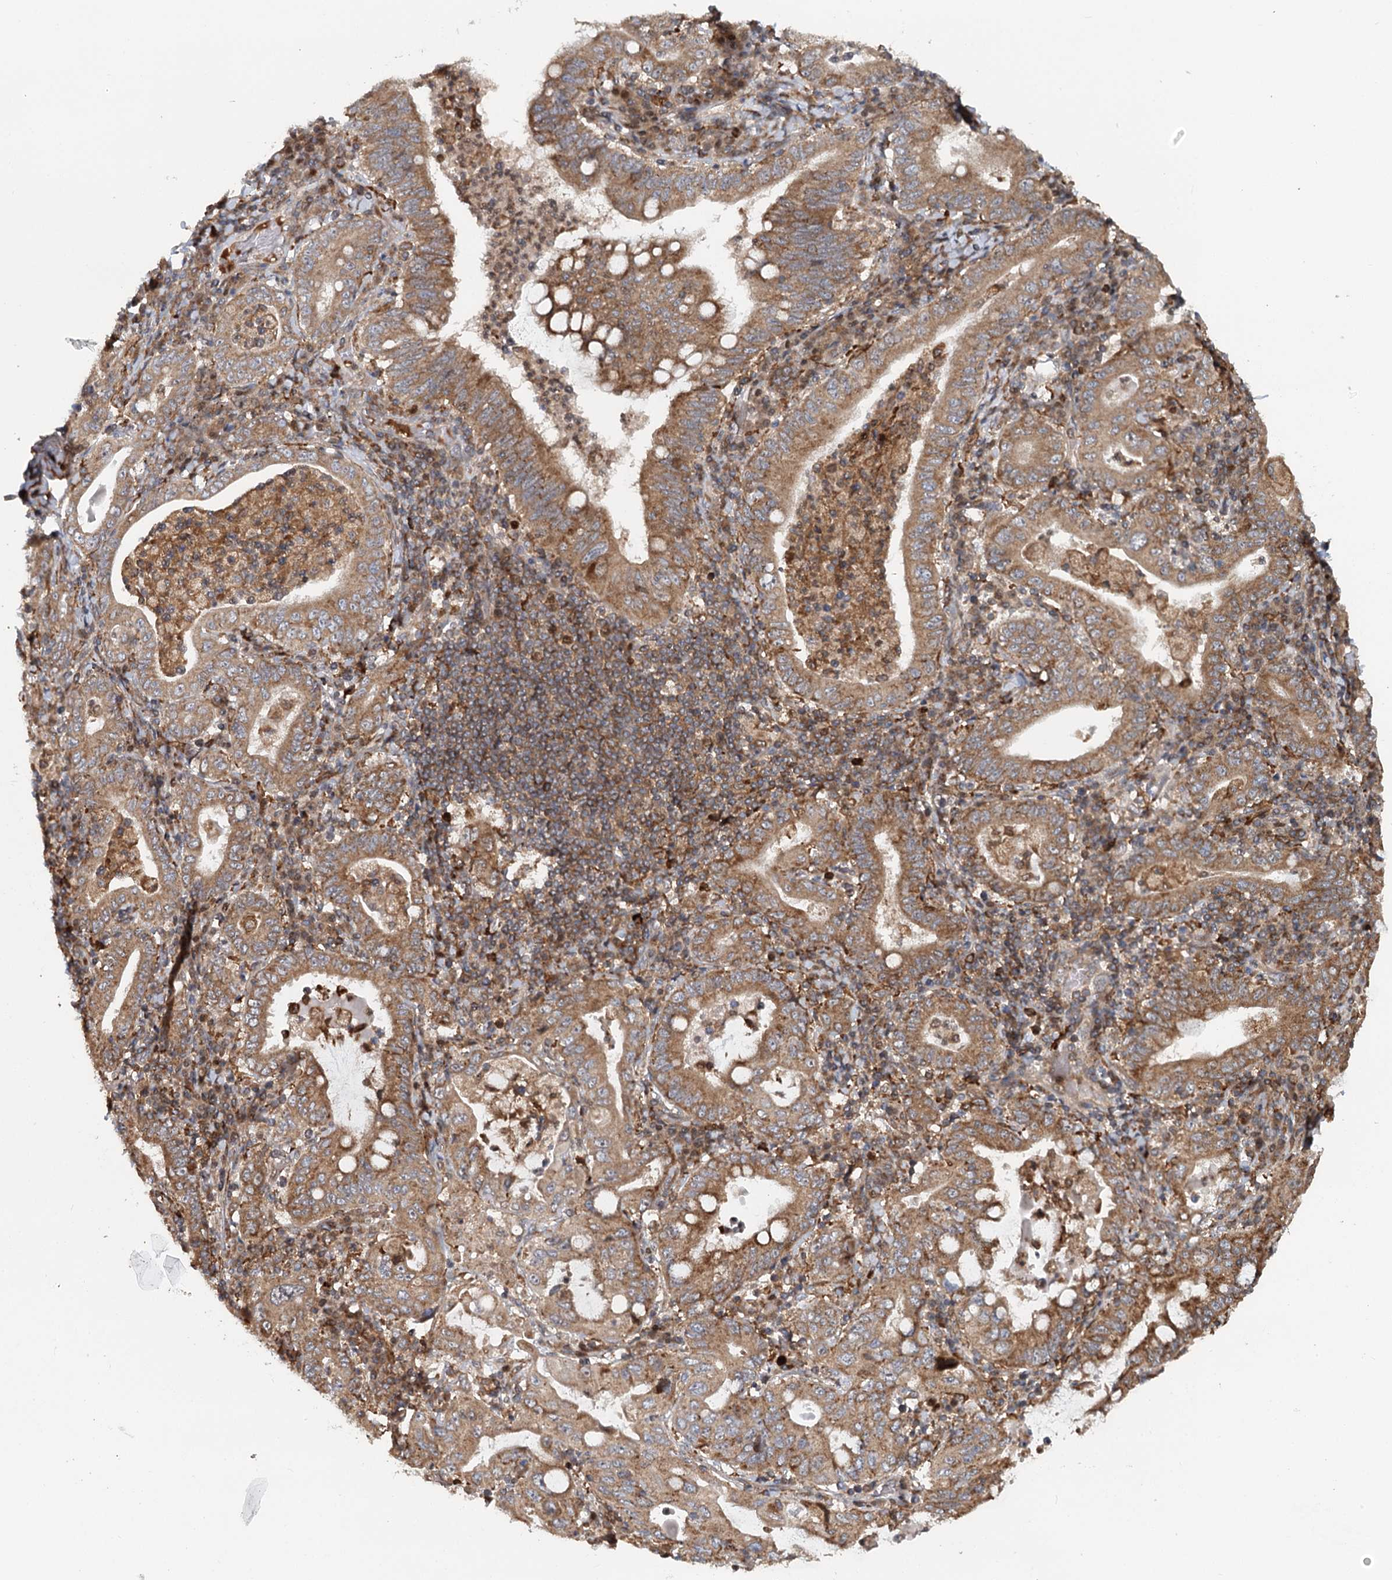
{"staining": {"intensity": "moderate", "quantity": ">75%", "location": "cytoplasmic/membranous"}, "tissue": "stomach cancer", "cell_type": "Tumor cells", "image_type": "cancer", "snomed": [{"axis": "morphology", "description": "Normal tissue, NOS"}, {"axis": "morphology", "description": "Adenocarcinoma, NOS"}, {"axis": "topography", "description": "Esophagus"}, {"axis": "topography", "description": "Stomach, upper"}, {"axis": "topography", "description": "Peripheral nerve tissue"}], "caption": "Protein expression analysis of adenocarcinoma (stomach) demonstrates moderate cytoplasmic/membranous staining in approximately >75% of tumor cells.", "gene": "RNF111", "patient": {"sex": "male", "age": 62}}